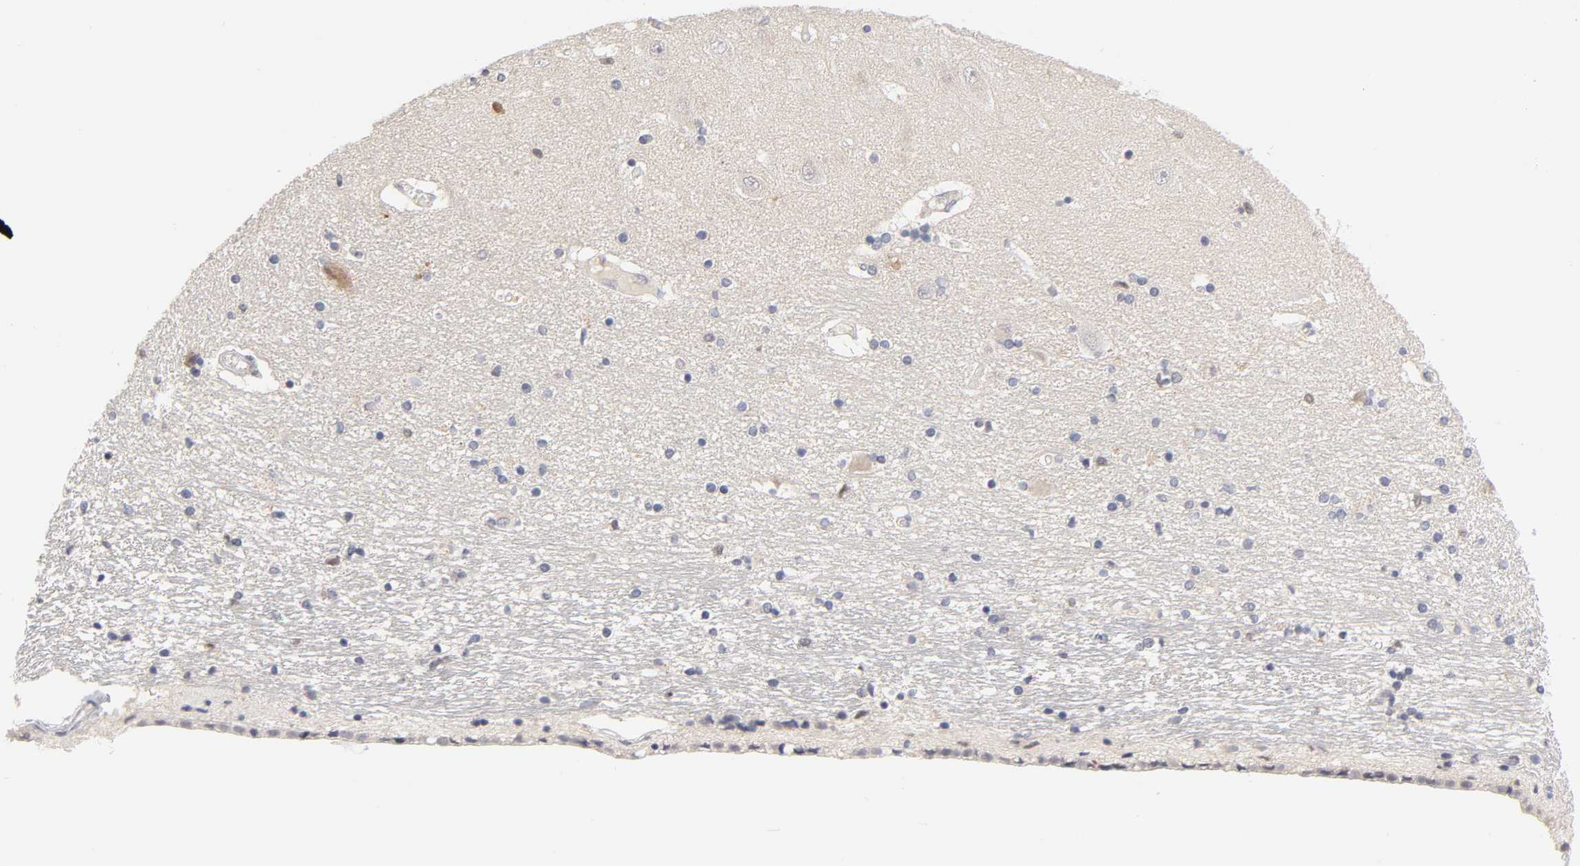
{"staining": {"intensity": "negative", "quantity": "none", "location": "none"}, "tissue": "hippocampus", "cell_type": "Glial cells", "image_type": "normal", "snomed": [{"axis": "morphology", "description": "Normal tissue, NOS"}, {"axis": "topography", "description": "Hippocampus"}], "caption": "A high-resolution micrograph shows IHC staining of benign hippocampus, which exhibits no significant staining in glial cells. (Immunohistochemistry (ihc), brightfield microscopy, high magnification).", "gene": "RUNX1", "patient": {"sex": "female", "age": 54}}